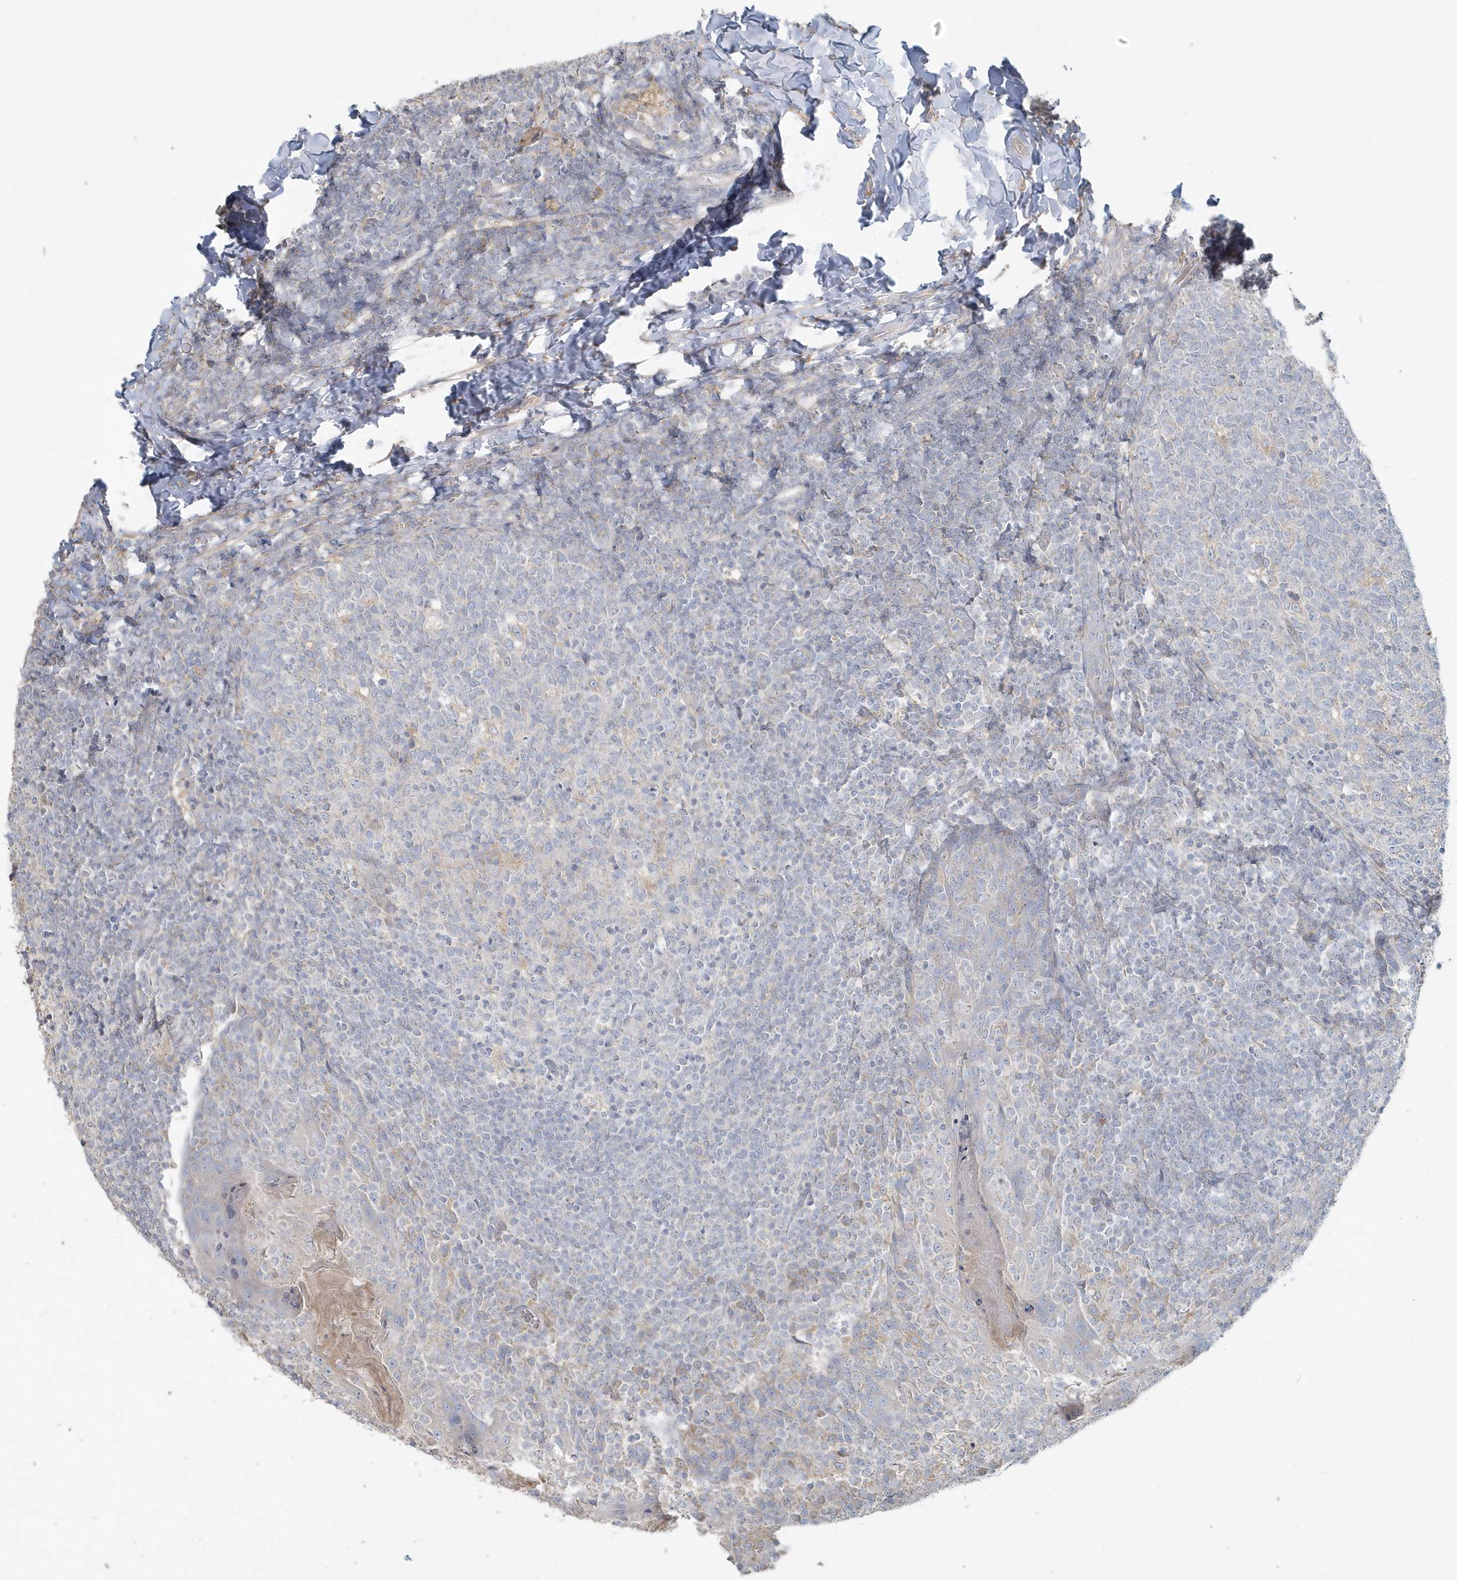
{"staining": {"intensity": "negative", "quantity": "none", "location": "none"}, "tissue": "tonsil", "cell_type": "Germinal center cells", "image_type": "normal", "snomed": [{"axis": "morphology", "description": "Normal tissue, NOS"}, {"axis": "topography", "description": "Tonsil"}], "caption": "DAB immunohistochemical staining of normal tonsil exhibits no significant expression in germinal center cells.", "gene": "BLTP3A", "patient": {"sex": "female", "age": 19}}